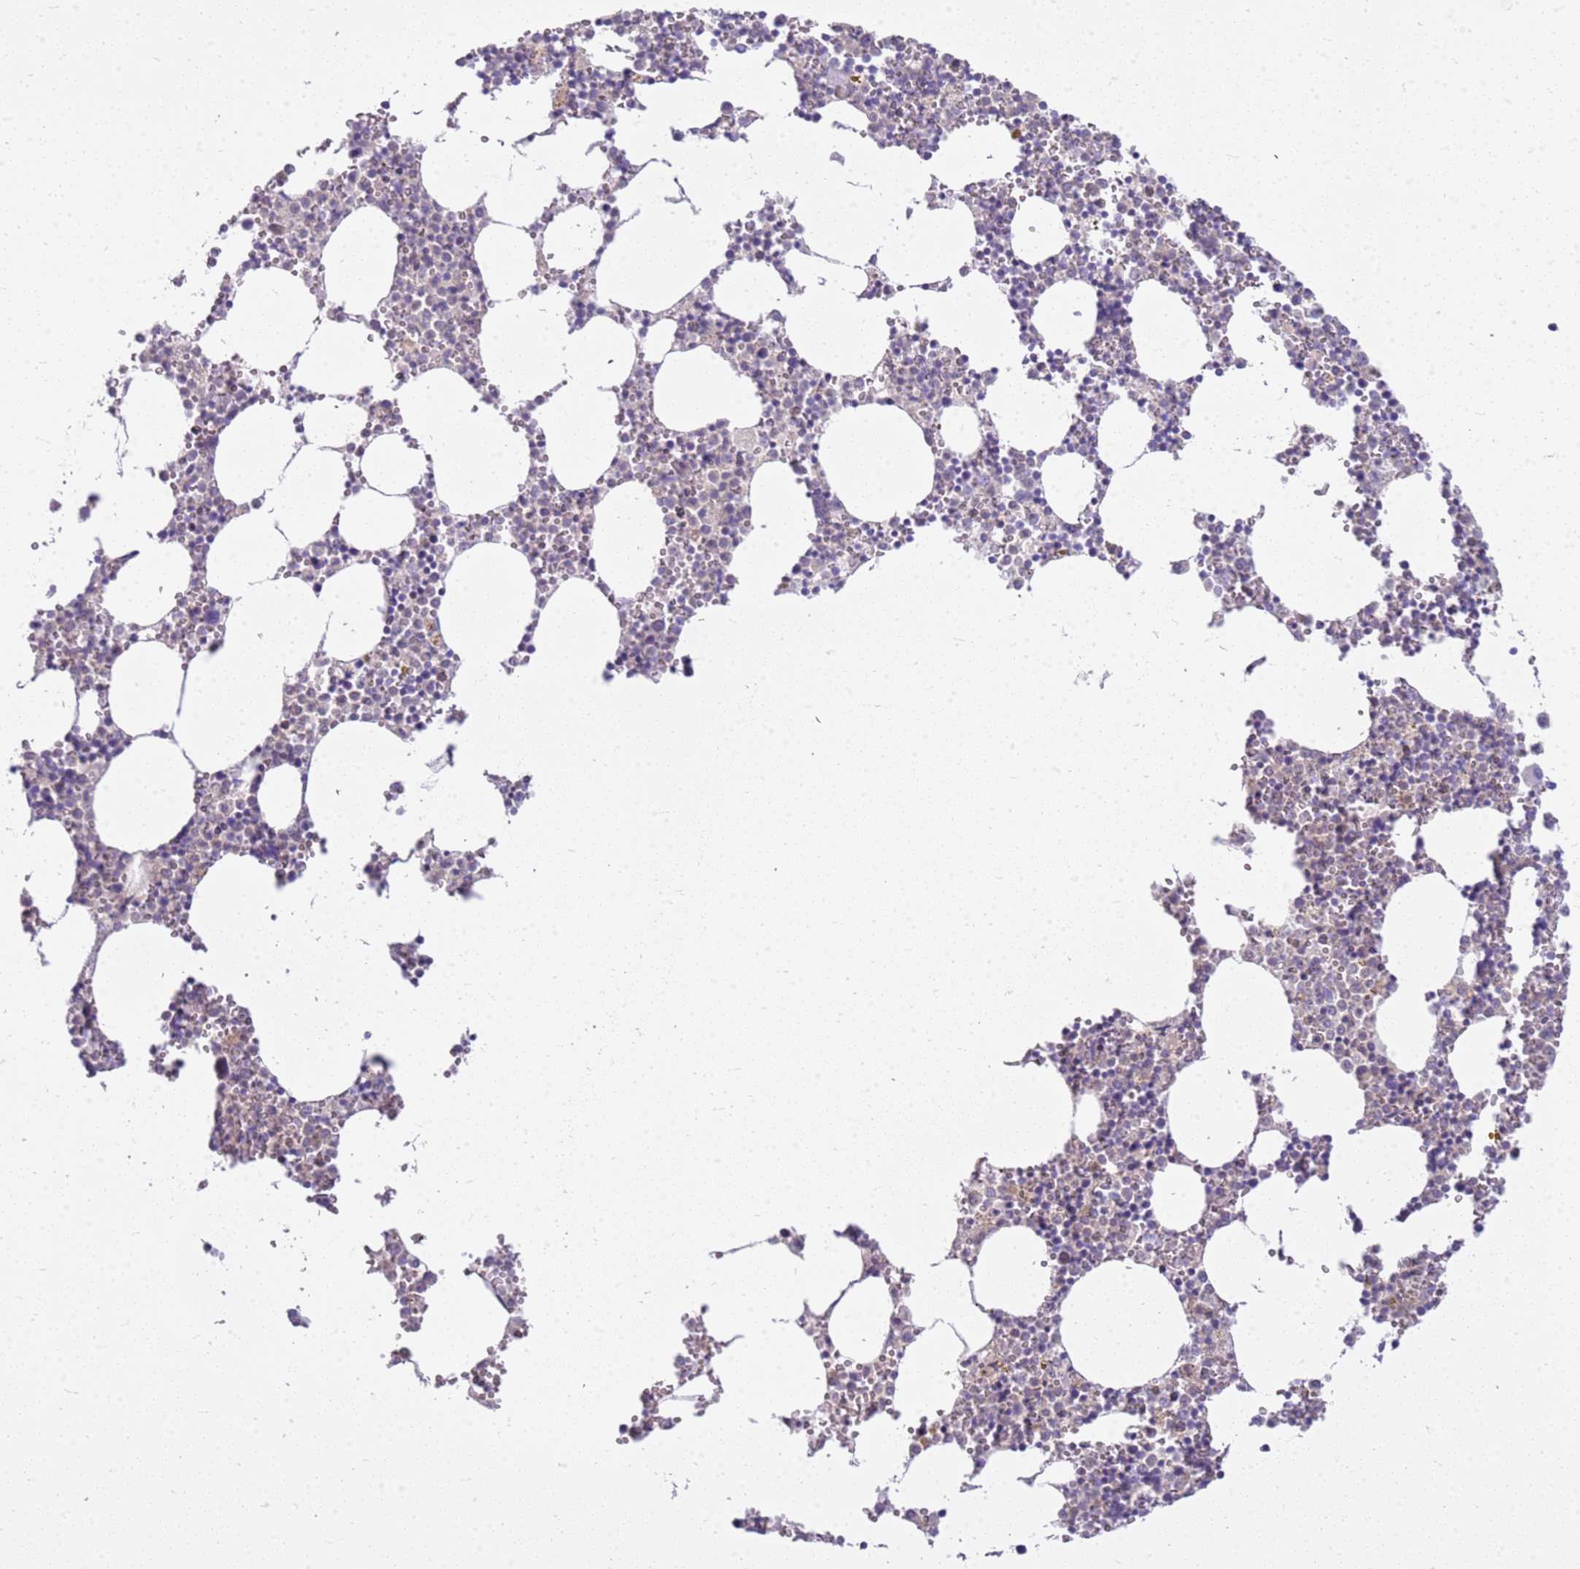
{"staining": {"intensity": "weak", "quantity": "<25%", "location": "cytoplasmic/membranous"}, "tissue": "bone marrow", "cell_type": "Hematopoietic cells", "image_type": "normal", "snomed": [{"axis": "morphology", "description": "Normal tissue, NOS"}, {"axis": "topography", "description": "Bone marrow"}], "caption": "Protein analysis of benign bone marrow exhibits no significant staining in hematopoietic cells. (DAB immunohistochemistry visualized using brightfield microscopy, high magnification).", "gene": "CSTA", "patient": {"sex": "female", "age": 64}}